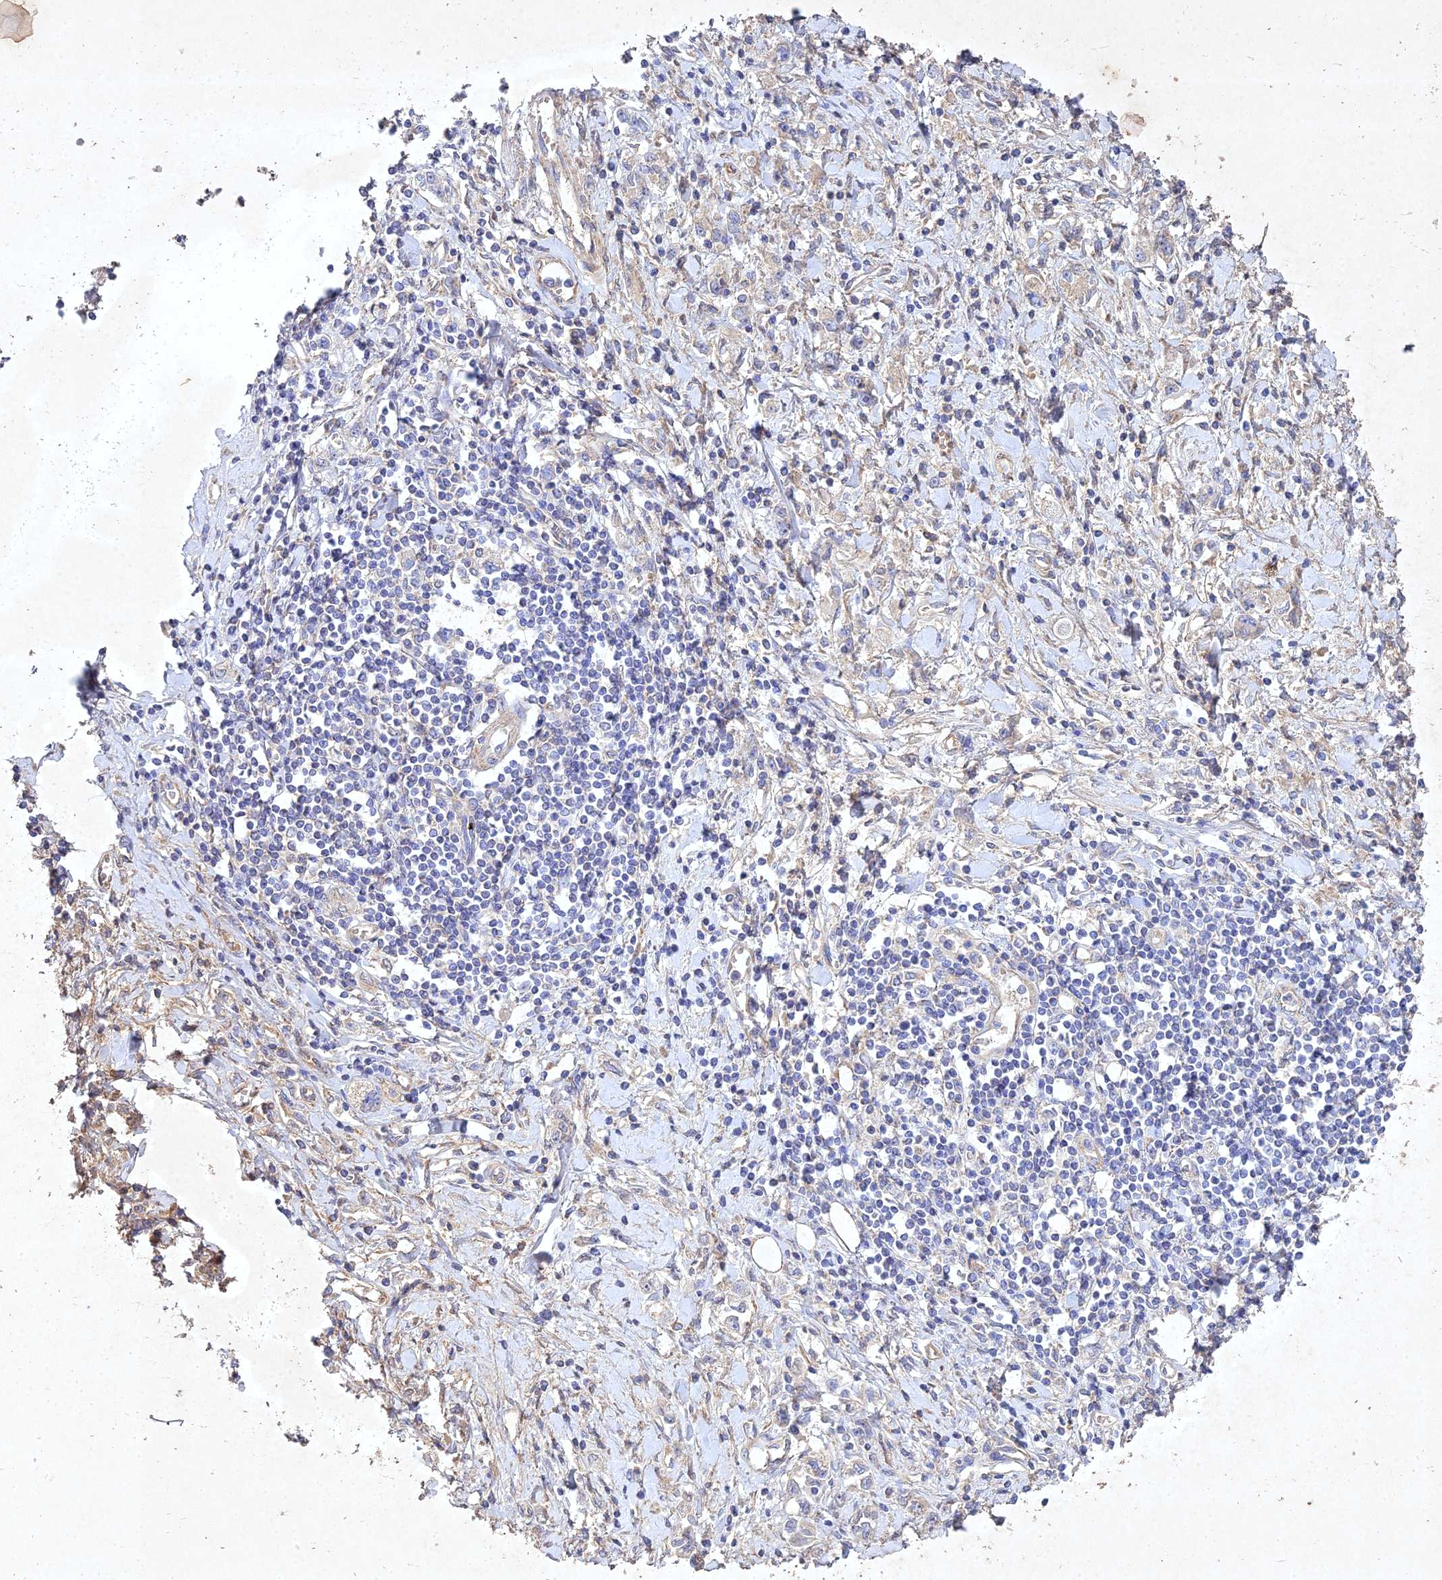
{"staining": {"intensity": "negative", "quantity": "none", "location": "none"}, "tissue": "stomach cancer", "cell_type": "Tumor cells", "image_type": "cancer", "snomed": [{"axis": "morphology", "description": "Adenocarcinoma, NOS"}, {"axis": "topography", "description": "Stomach"}], "caption": "Tumor cells are negative for protein expression in human stomach cancer.", "gene": "NDUFV1", "patient": {"sex": "female", "age": 76}}